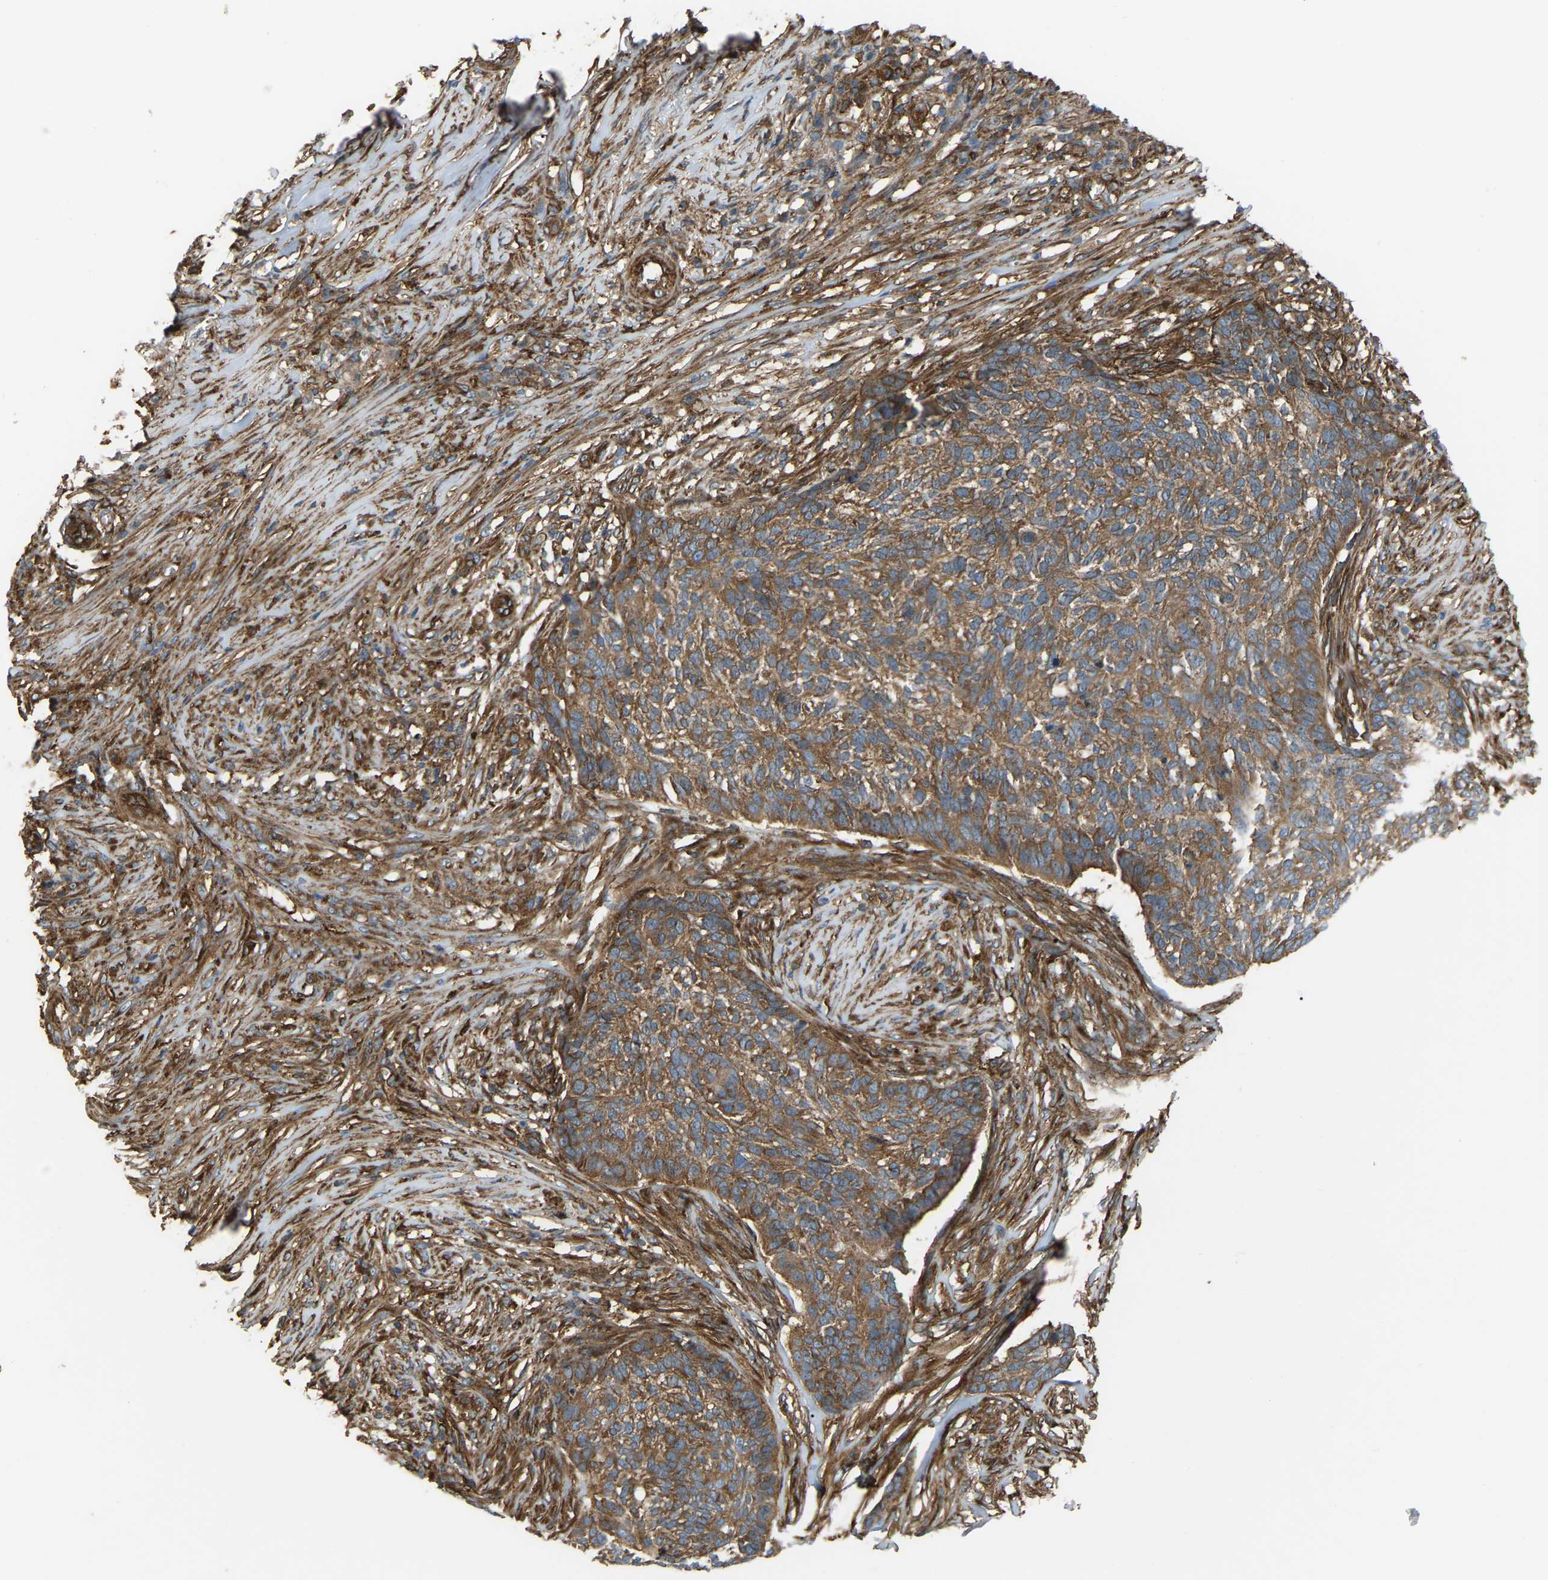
{"staining": {"intensity": "moderate", "quantity": ">75%", "location": "cytoplasmic/membranous"}, "tissue": "skin cancer", "cell_type": "Tumor cells", "image_type": "cancer", "snomed": [{"axis": "morphology", "description": "Basal cell carcinoma"}, {"axis": "topography", "description": "Skin"}], "caption": "A high-resolution histopathology image shows IHC staining of skin cancer (basal cell carcinoma), which reveals moderate cytoplasmic/membranous staining in about >75% of tumor cells.", "gene": "PICALM", "patient": {"sex": "male", "age": 85}}